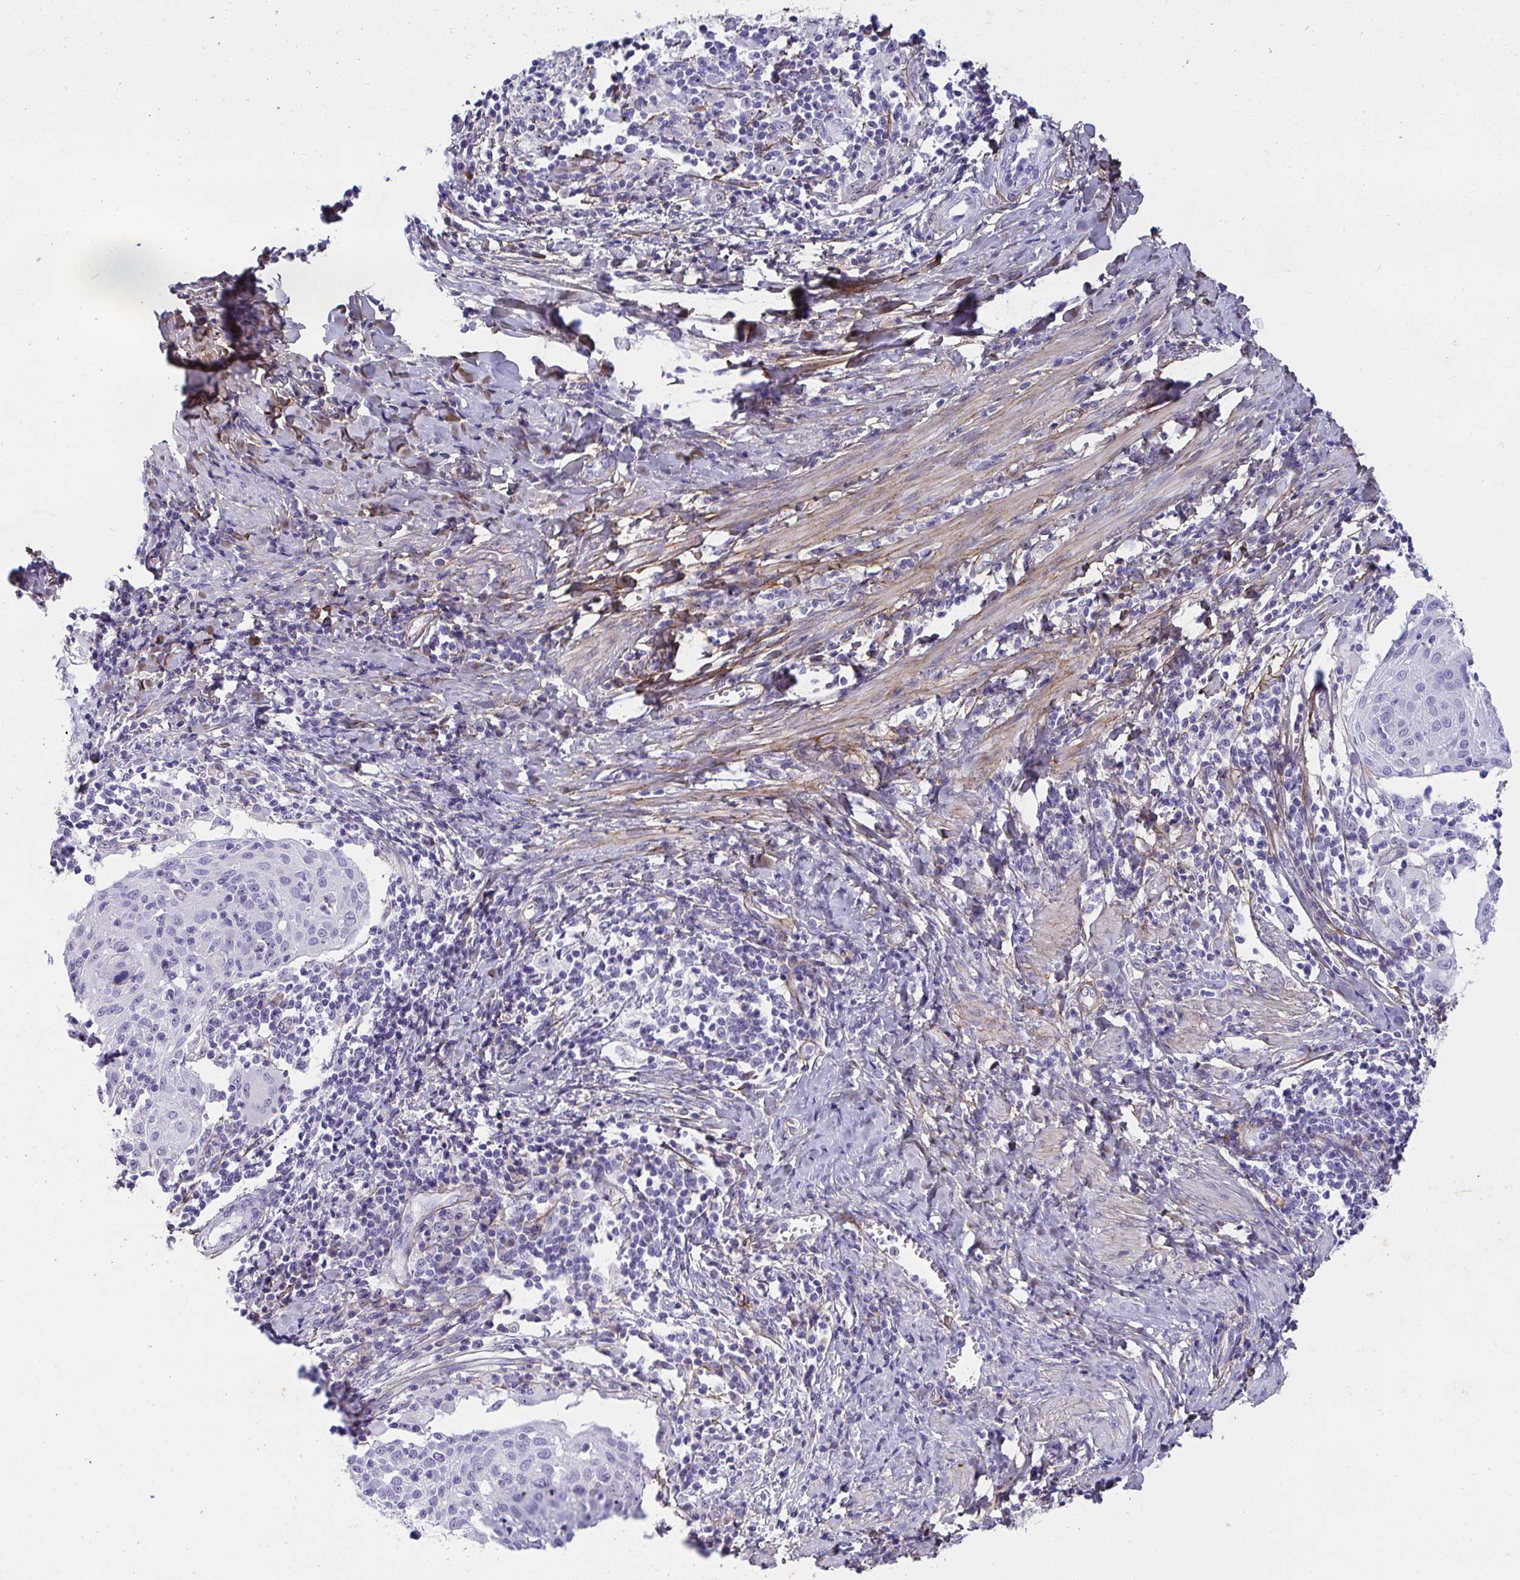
{"staining": {"intensity": "negative", "quantity": "none", "location": "none"}, "tissue": "cervical cancer", "cell_type": "Tumor cells", "image_type": "cancer", "snomed": [{"axis": "morphology", "description": "Squamous cell carcinoma, NOS"}, {"axis": "topography", "description": "Cervix"}], "caption": "Immunohistochemical staining of cervical cancer (squamous cell carcinoma) displays no significant positivity in tumor cells.", "gene": "LHFPL6", "patient": {"sex": "female", "age": 52}}